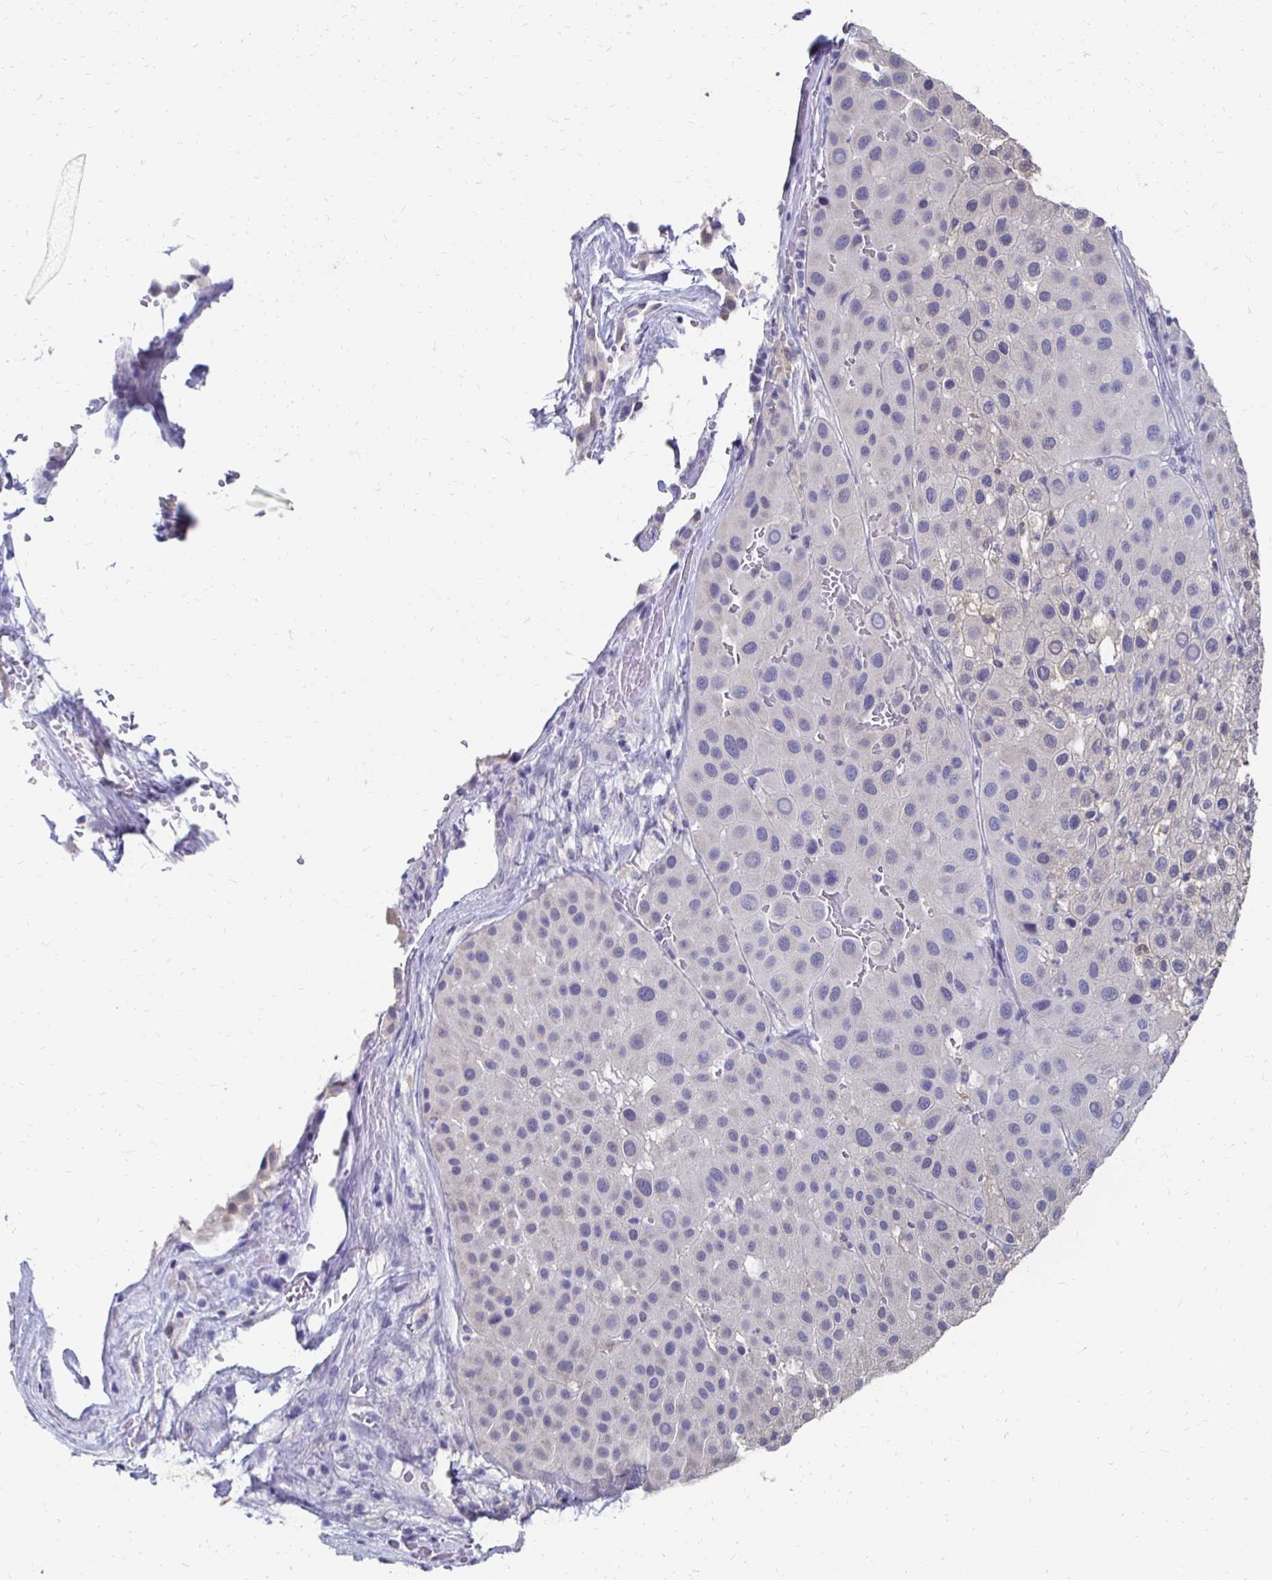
{"staining": {"intensity": "negative", "quantity": "none", "location": "none"}, "tissue": "melanoma", "cell_type": "Tumor cells", "image_type": "cancer", "snomed": [{"axis": "morphology", "description": "Malignant melanoma, Metastatic site"}, {"axis": "topography", "description": "Smooth muscle"}], "caption": "Tumor cells are negative for brown protein staining in malignant melanoma (metastatic site). (DAB immunohistochemistry with hematoxylin counter stain).", "gene": "SYCP3", "patient": {"sex": "male", "age": 41}}